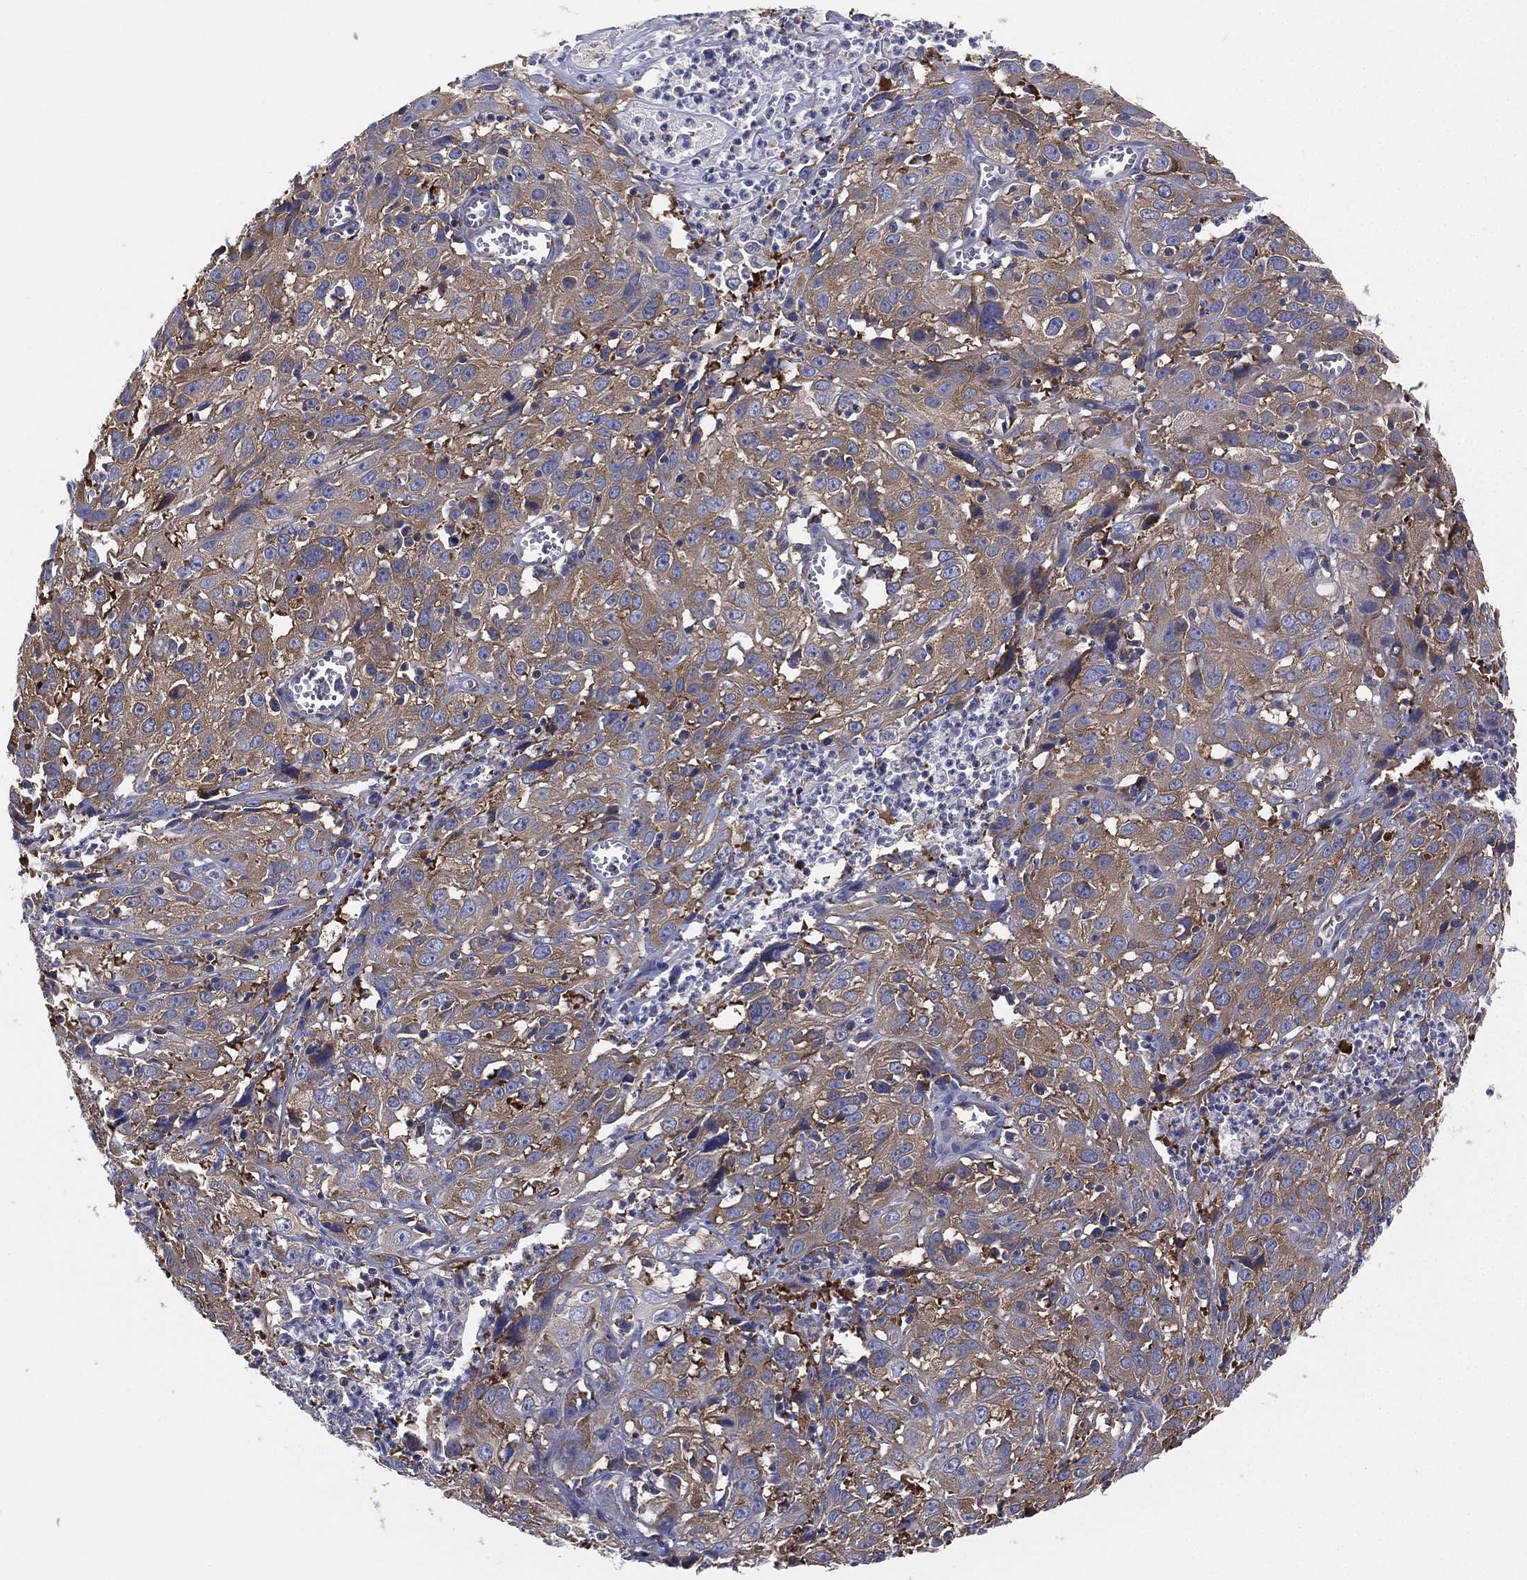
{"staining": {"intensity": "moderate", "quantity": ">75%", "location": "cytoplasmic/membranous"}, "tissue": "cervical cancer", "cell_type": "Tumor cells", "image_type": "cancer", "snomed": [{"axis": "morphology", "description": "Squamous cell carcinoma, NOS"}, {"axis": "topography", "description": "Cervix"}], "caption": "Squamous cell carcinoma (cervical) stained with a brown dye reveals moderate cytoplasmic/membranous positive staining in approximately >75% of tumor cells.", "gene": "FARSA", "patient": {"sex": "female", "age": 32}}